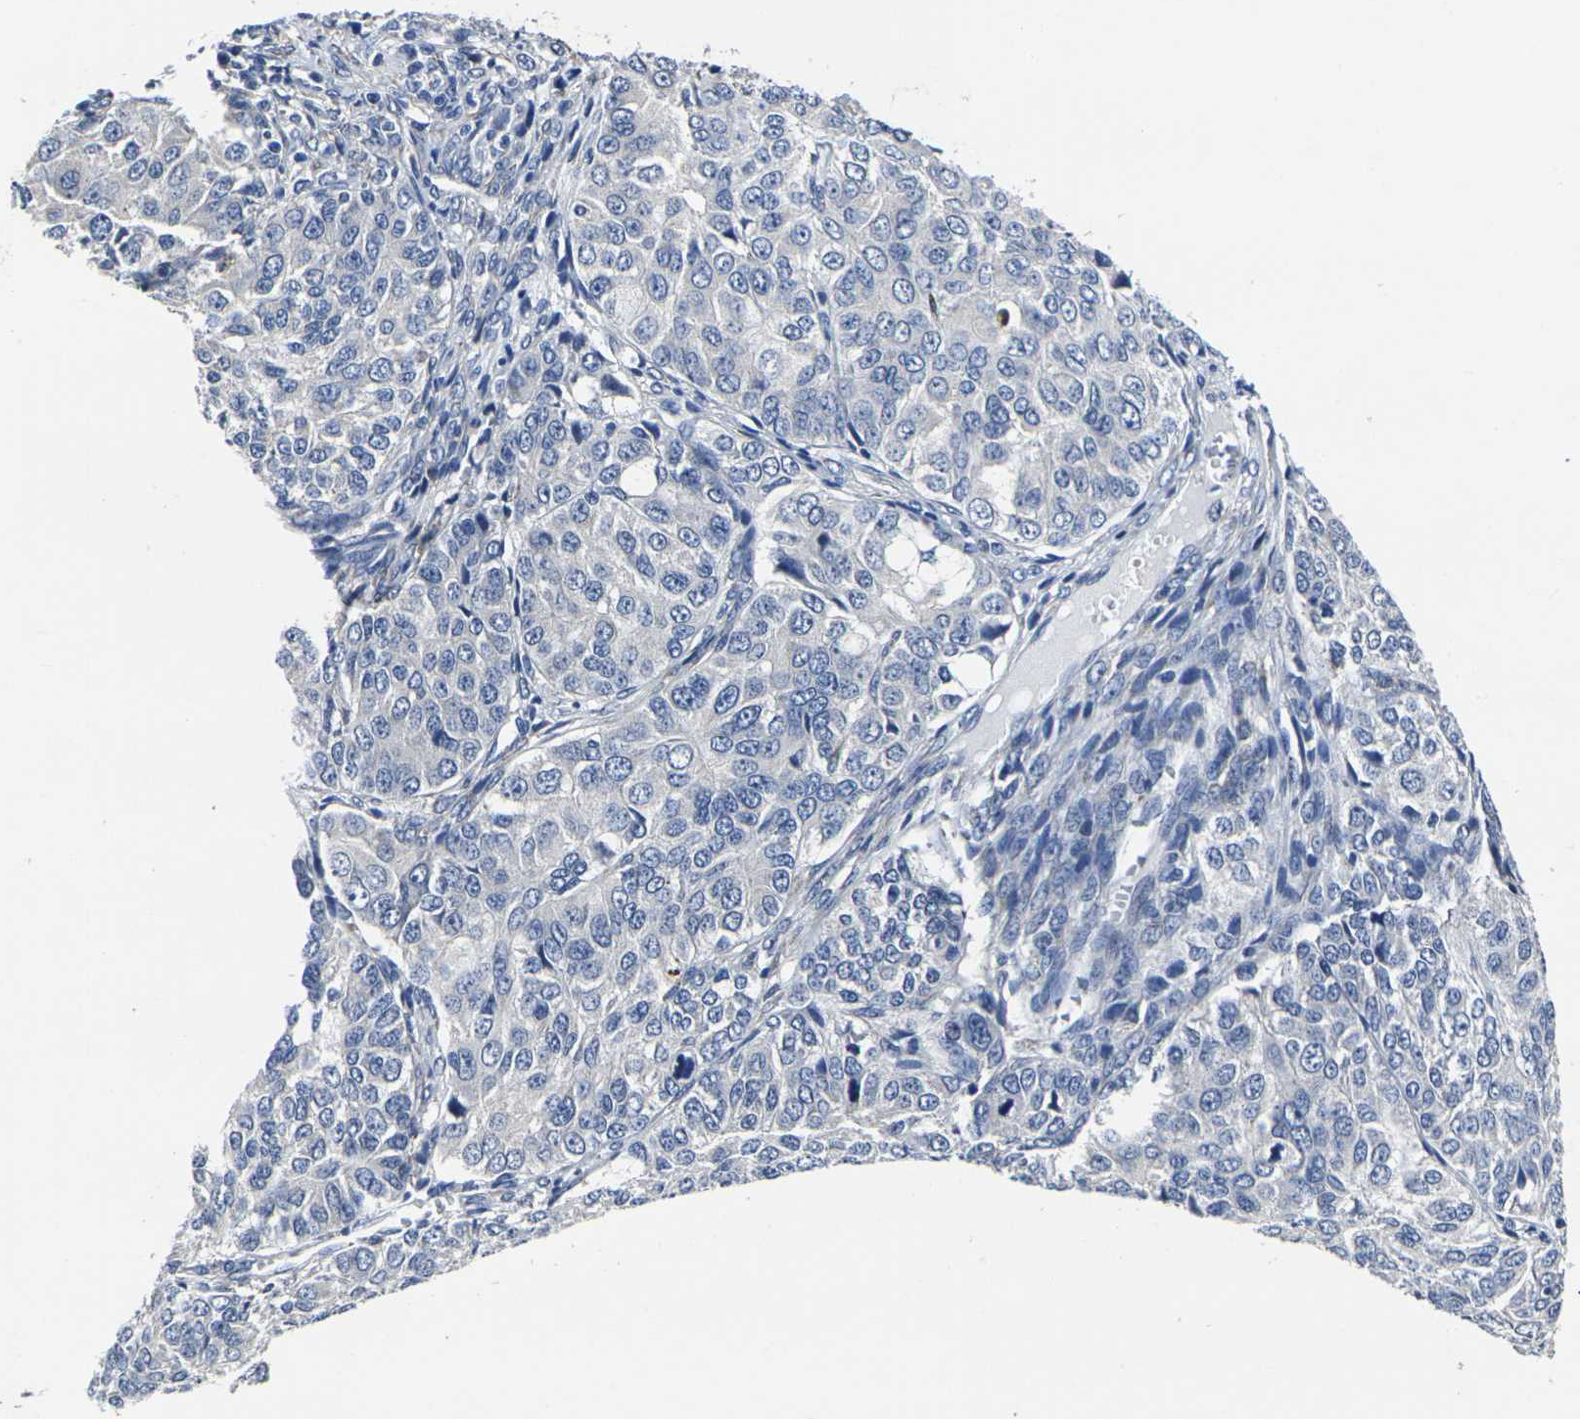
{"staining": {"intensity": "negative", "quantity": "none", "location": "none"}, "tissue": "ovarian cancer", "cell_type": "Tumor cells", "image_type": "cancer", "snomed": [{"axis": "morphology", "description": "Carcinoma, endometroid"}, {"axis": "topography", "description": "Ovary"}], "caption": "Tumor cells are negative for brown protein staining in ovarian cancer.", "gene": "CYP2C8", "patient": {"sex": "female", "age": 51}}